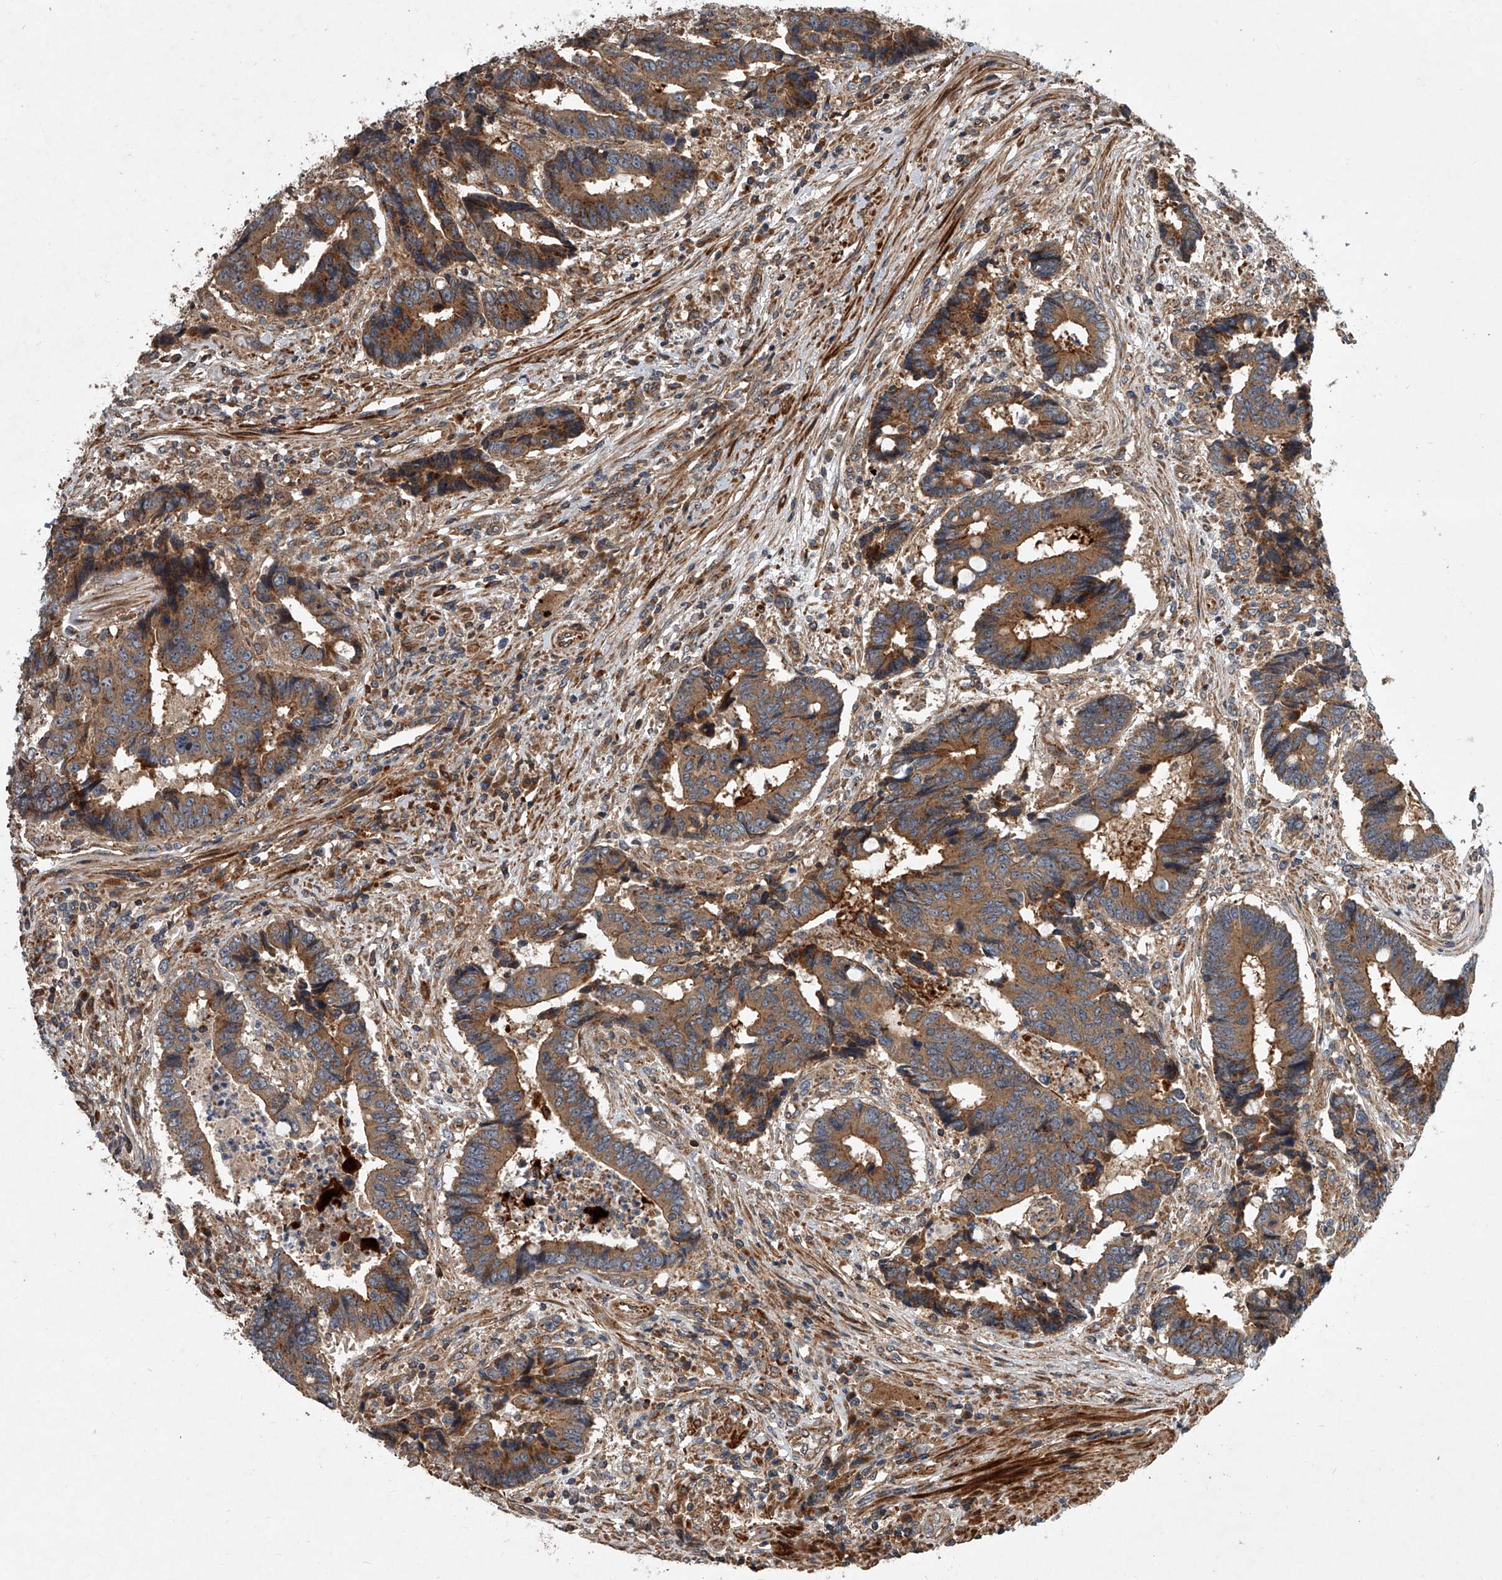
{"staining": {"intensity": "moderate", "quantity": ">75%", "location": "cytoplasmic/membranous"}, "tissue": "colorectal cancer", "cell_type": "Tumor cells", "image_type": "cancer", "snomed": [{"axis": "morphology", "description": "Adenocarcinoma, NOS"}, {"axis": "topography", "description": "Rectum"}], "caption": "Protein expression by immunohistochemistry shows moderate cytoplasmic/membranous expression in about >75% of tumor cells in colorectal cancer (adenocarcinoma). Nuclei are stained in blue.", "gene": "USP47", "patient": {"sex": "male", "age": 84}}